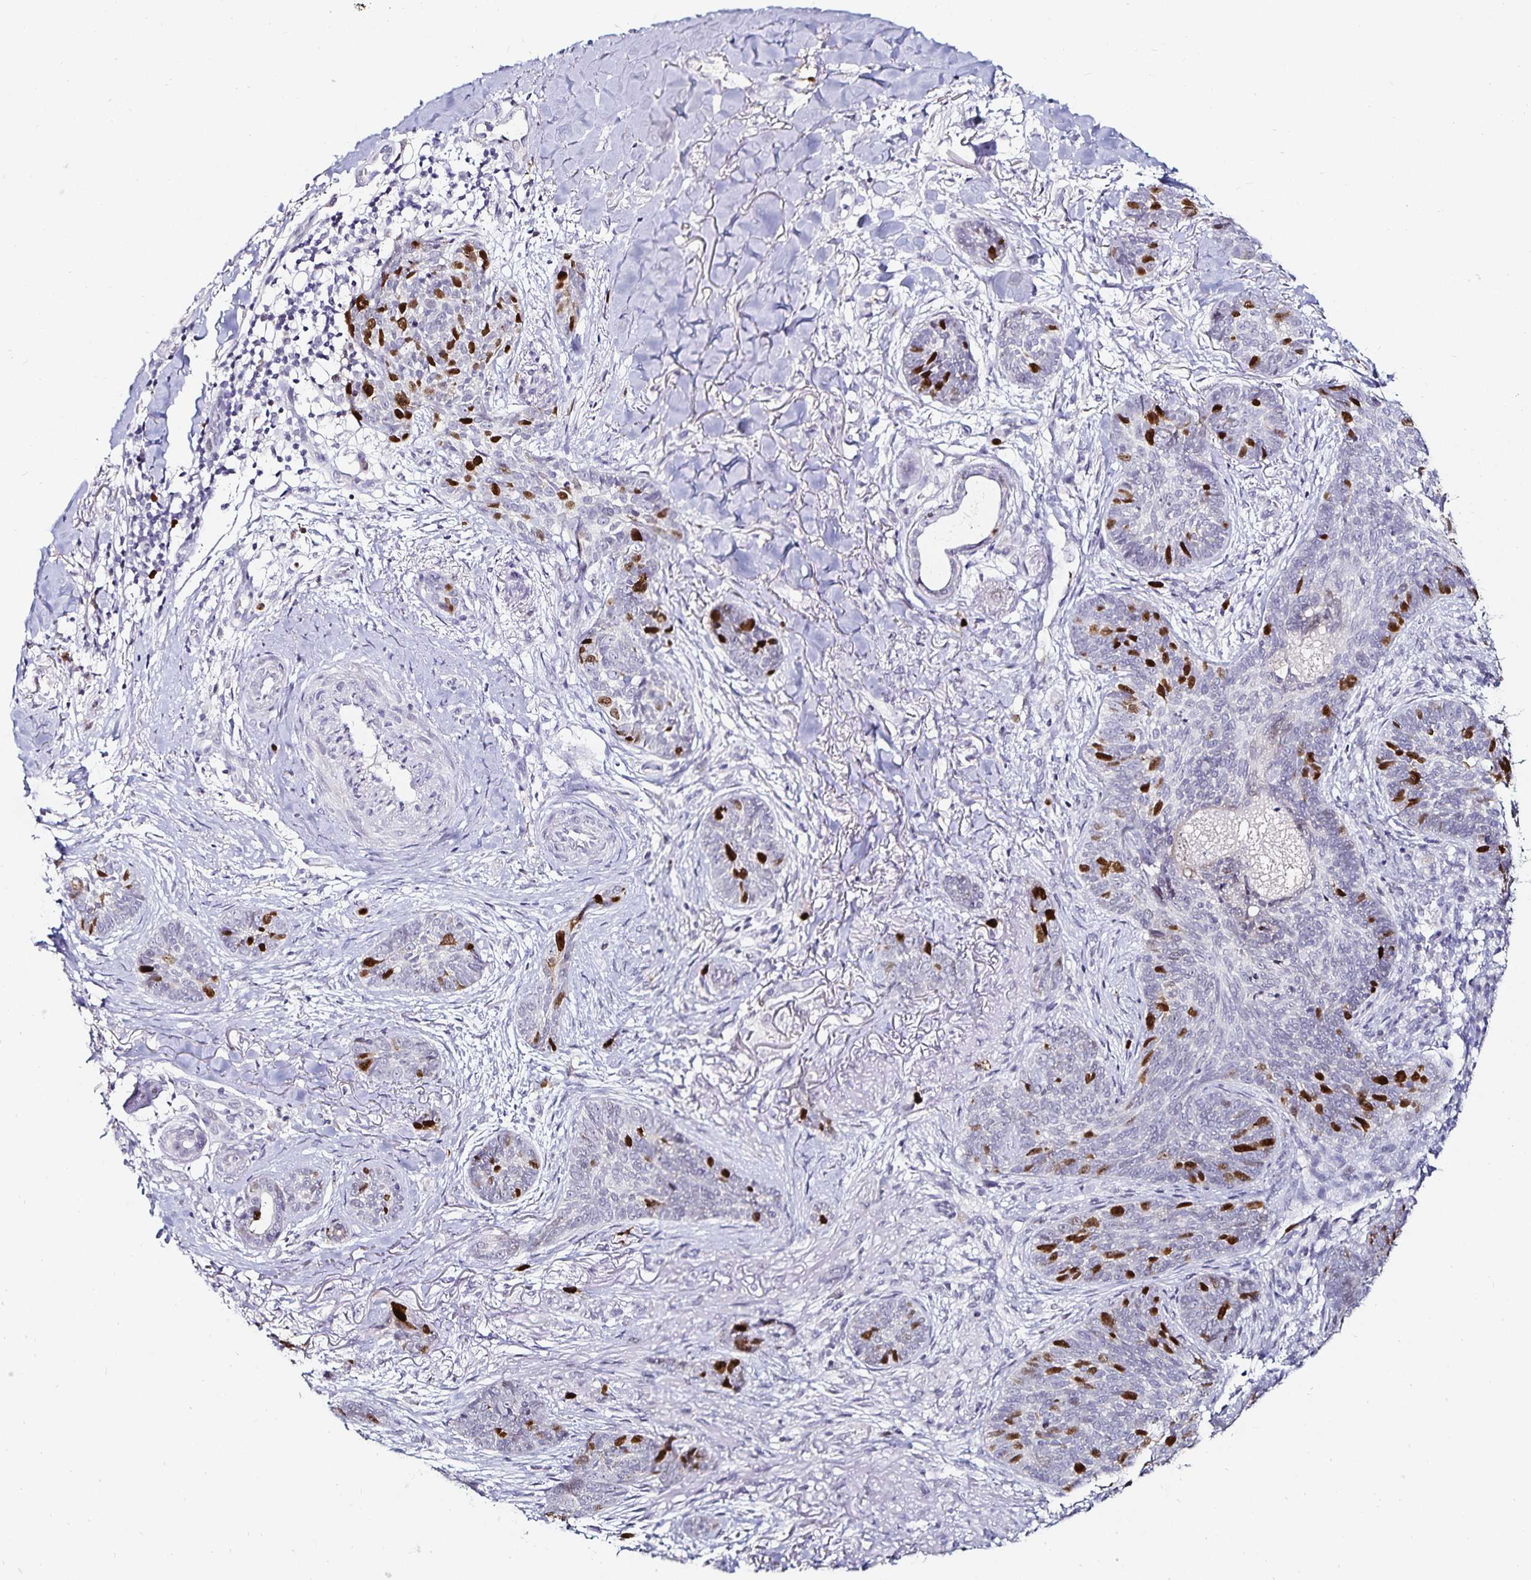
{"staining": {"intensity": "strong", "quantity": "25%-75%", "location": "nuclear"}, "tissue": "skin cancer", "cell_type": "Tumor cells", "image_type": "cancer", "snomed": [{"axis": "morphology", "description": "Basal cell carcinoma"}, {"axis": "topography", "description": "Skin"}, {"axis": "topography", "description": "Skin of face"}], "caption": "This micrograph reveals immunohistochemistry staining of human basal cell carcinoma (skin), with high strong nuclear positivity in approximately 25%-75% of tumor cells.", "gene": "ANLN", "patient": {"sex": "male", "age": 88}}